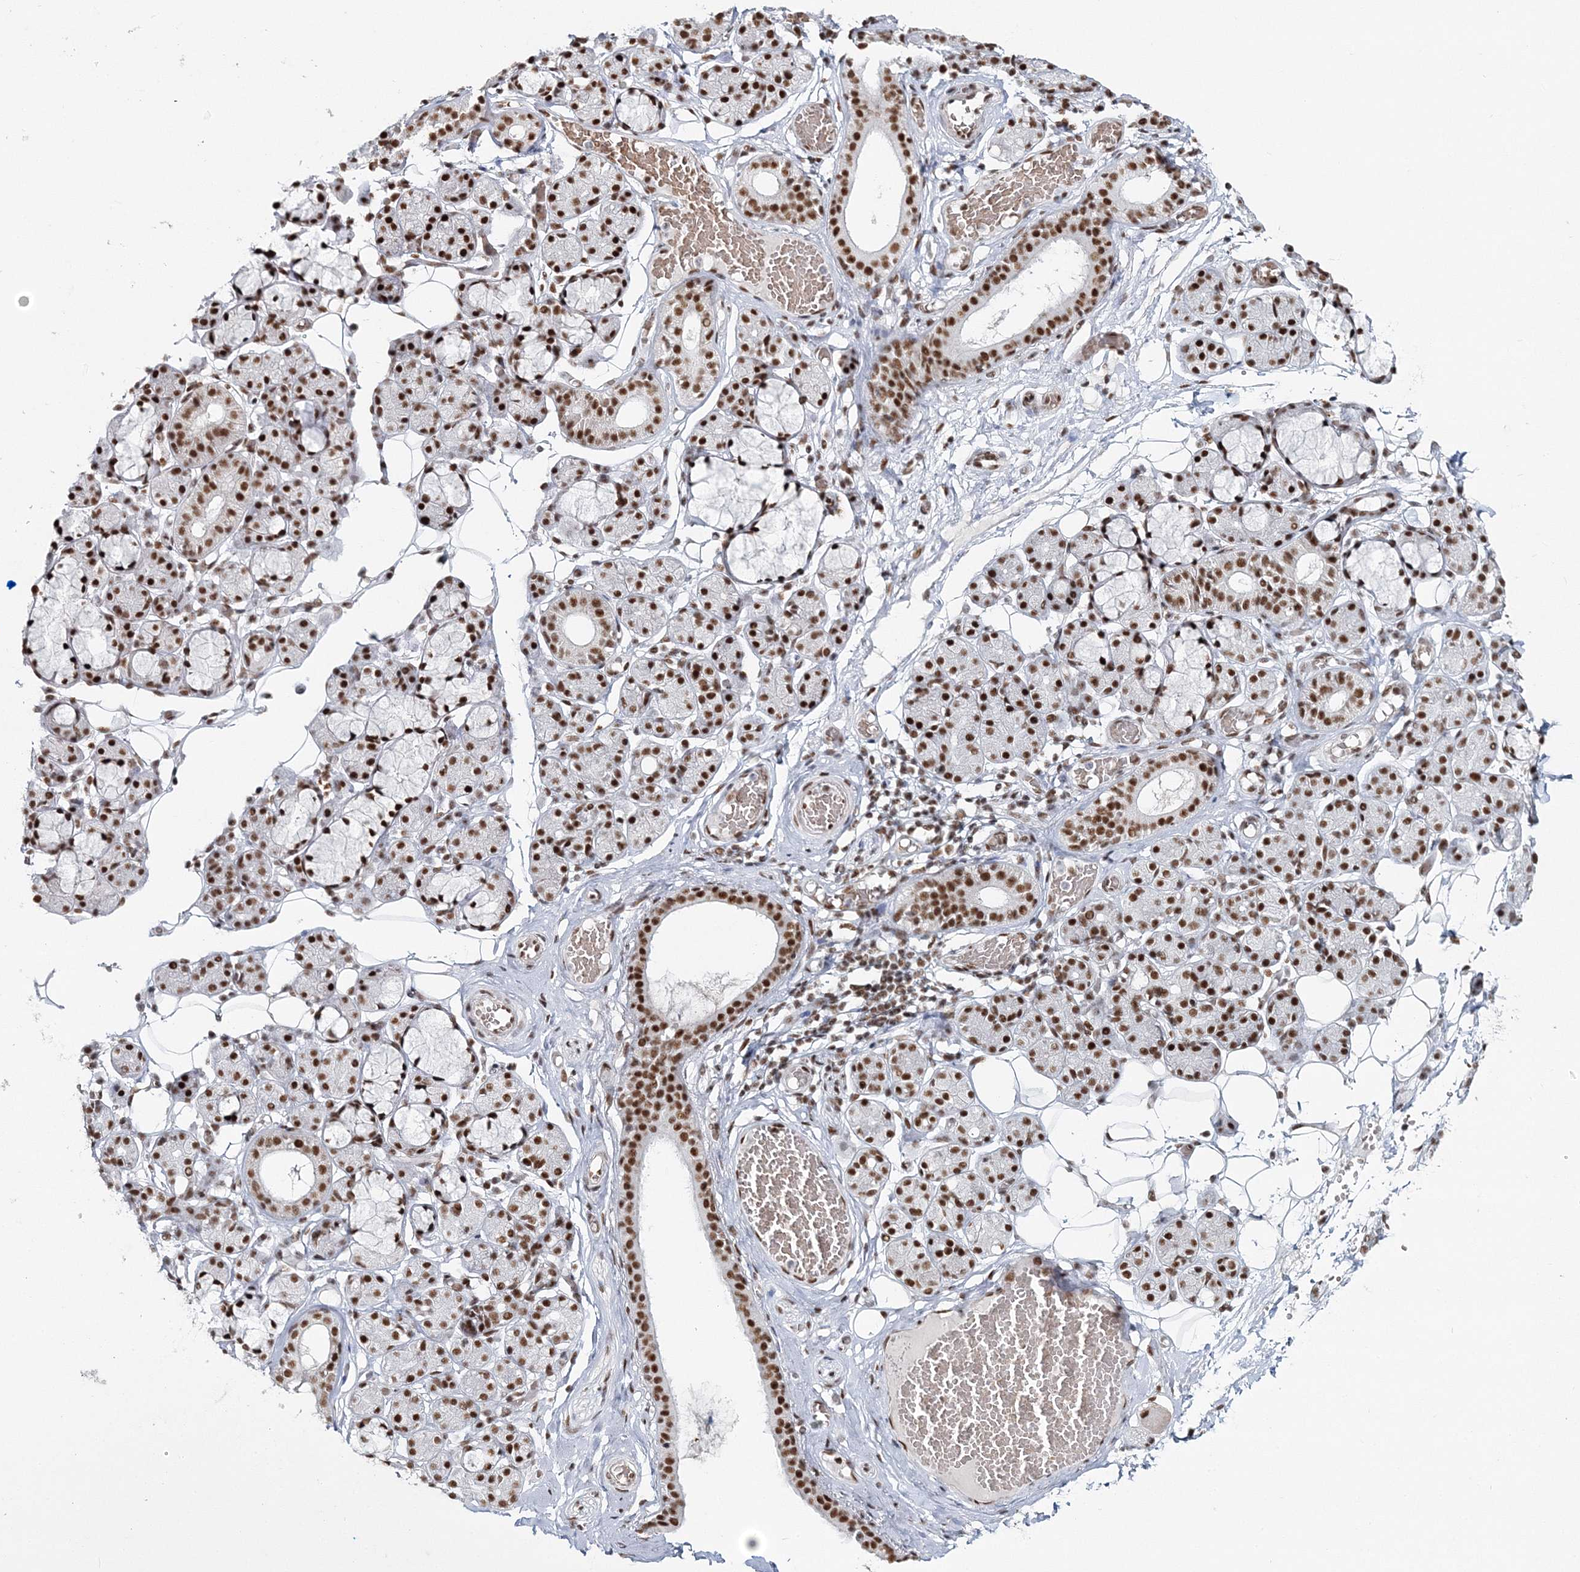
{"staining": {"intensity": "strong", "quantity": ">75%", "location": "nuclear"}, "tissue": "salivary gland", "cell_type": "Glandular cells", "image_type": "normal", "snomed": [{"axis": "morphology", "description": "Normal tissue, NOS"}, {"axis": "topography", "description": "Salivary gland"}], "caption": "Protein expression analysis of unremarkable salivary gland demonstrates strong nuclear expression in approximately >75% of glandular cells. (DAB (3,3'-diaminobenzidine) IHC with brightfield microscopy, high magnification).", "gene": "ENSG00000290315", "patient": {"sex": "male", "age": 63}}